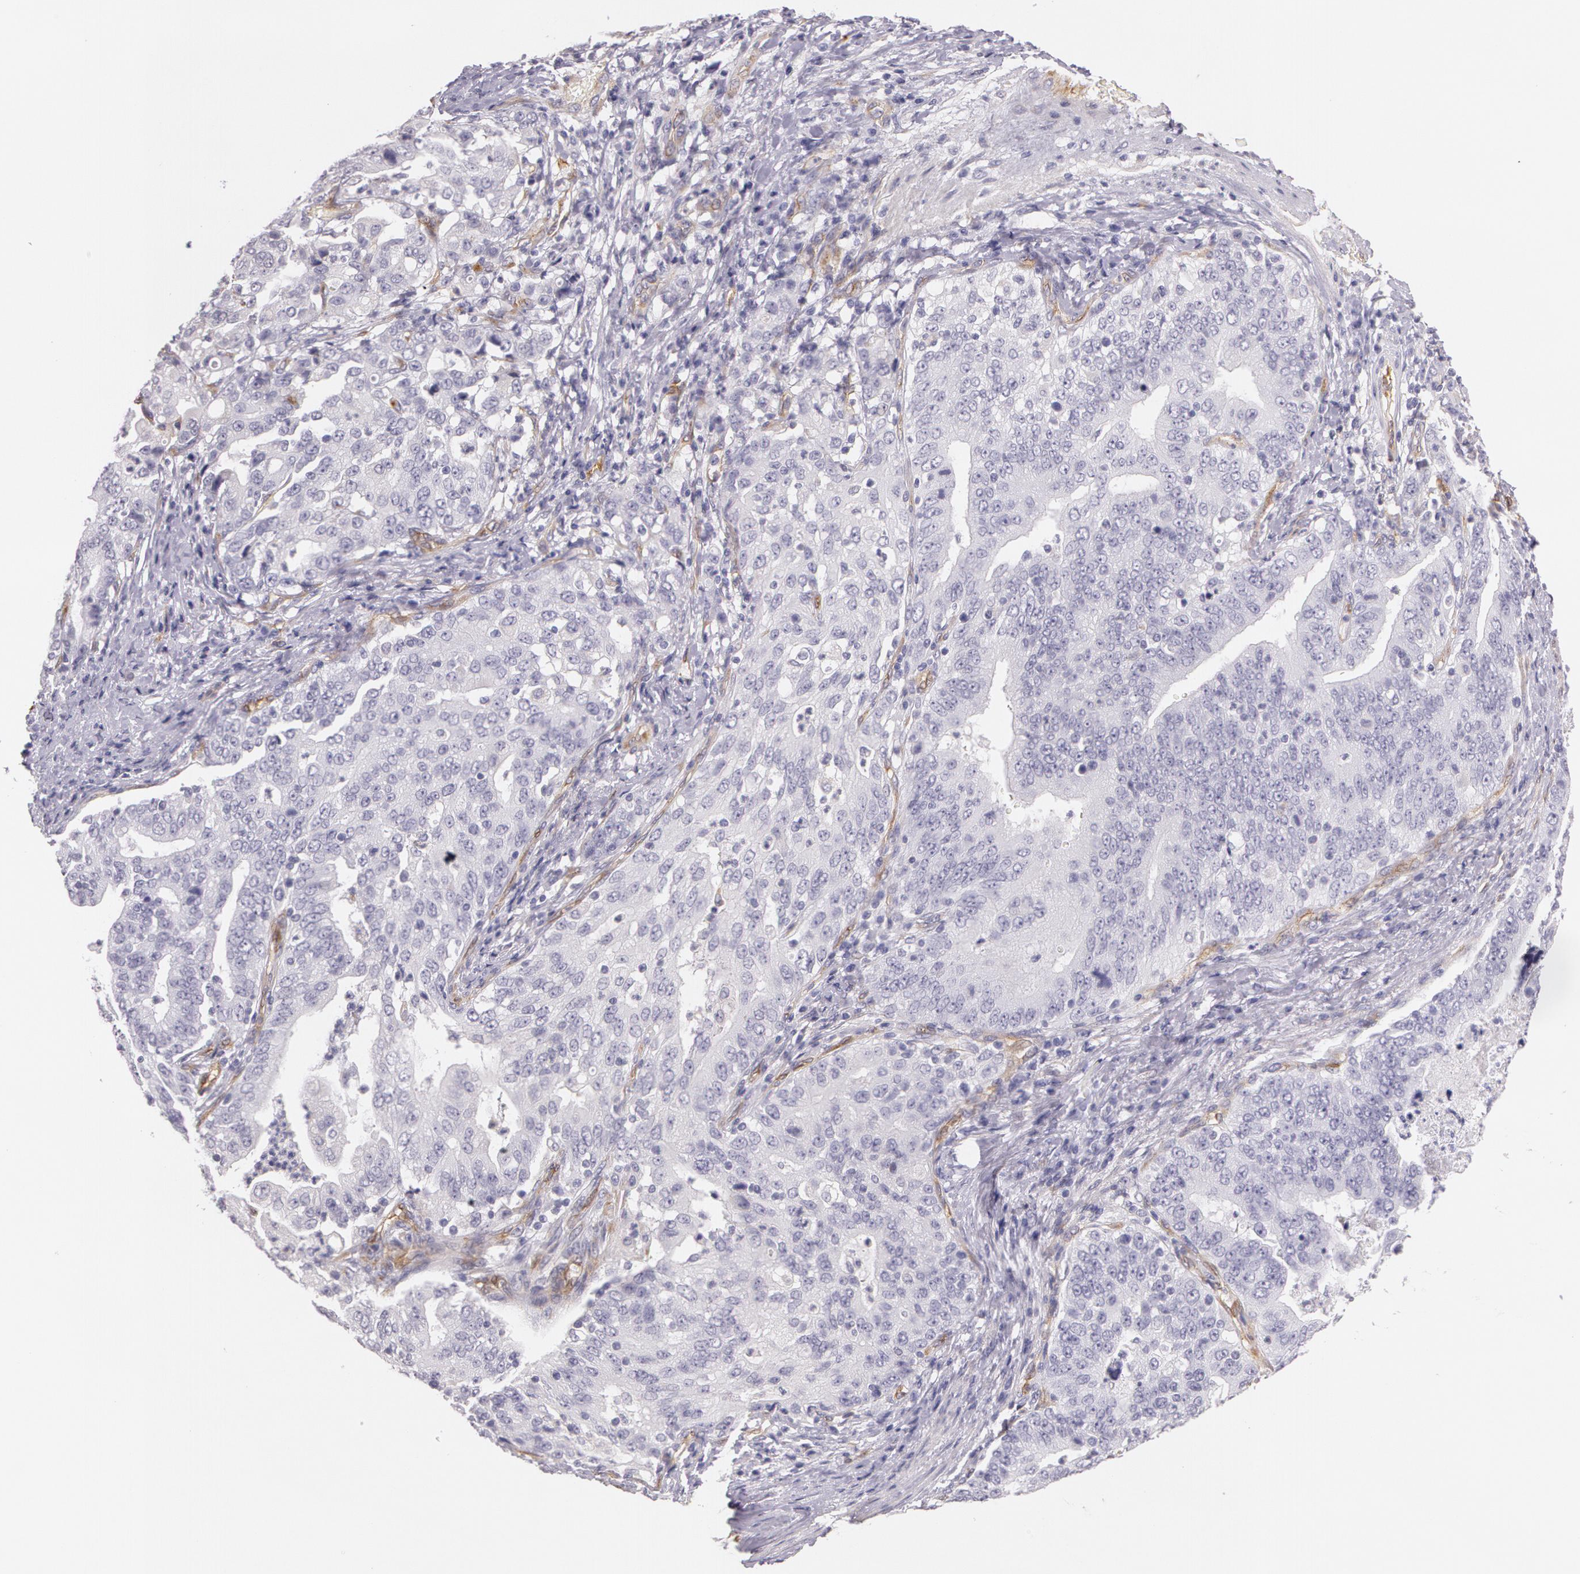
{"staining": {"intensity": "negative", "quantity": "none", "location": "none"}, "tissue": "stomach cancer", "cell_type": "Tumor cells", "image_type": "cancer", "snomed": [{"axis": "morphology", "description": "Adenocarcinoma, NOS"}, {"axis": "topography", "description": "Stomach, upper"}], "caption": "Human stomach adenocarcinoma stained for a protein using IHC demonstrates no expression in tumor cells.", "gene": "APP", "patient": {"sex": "female", "age": 50}}